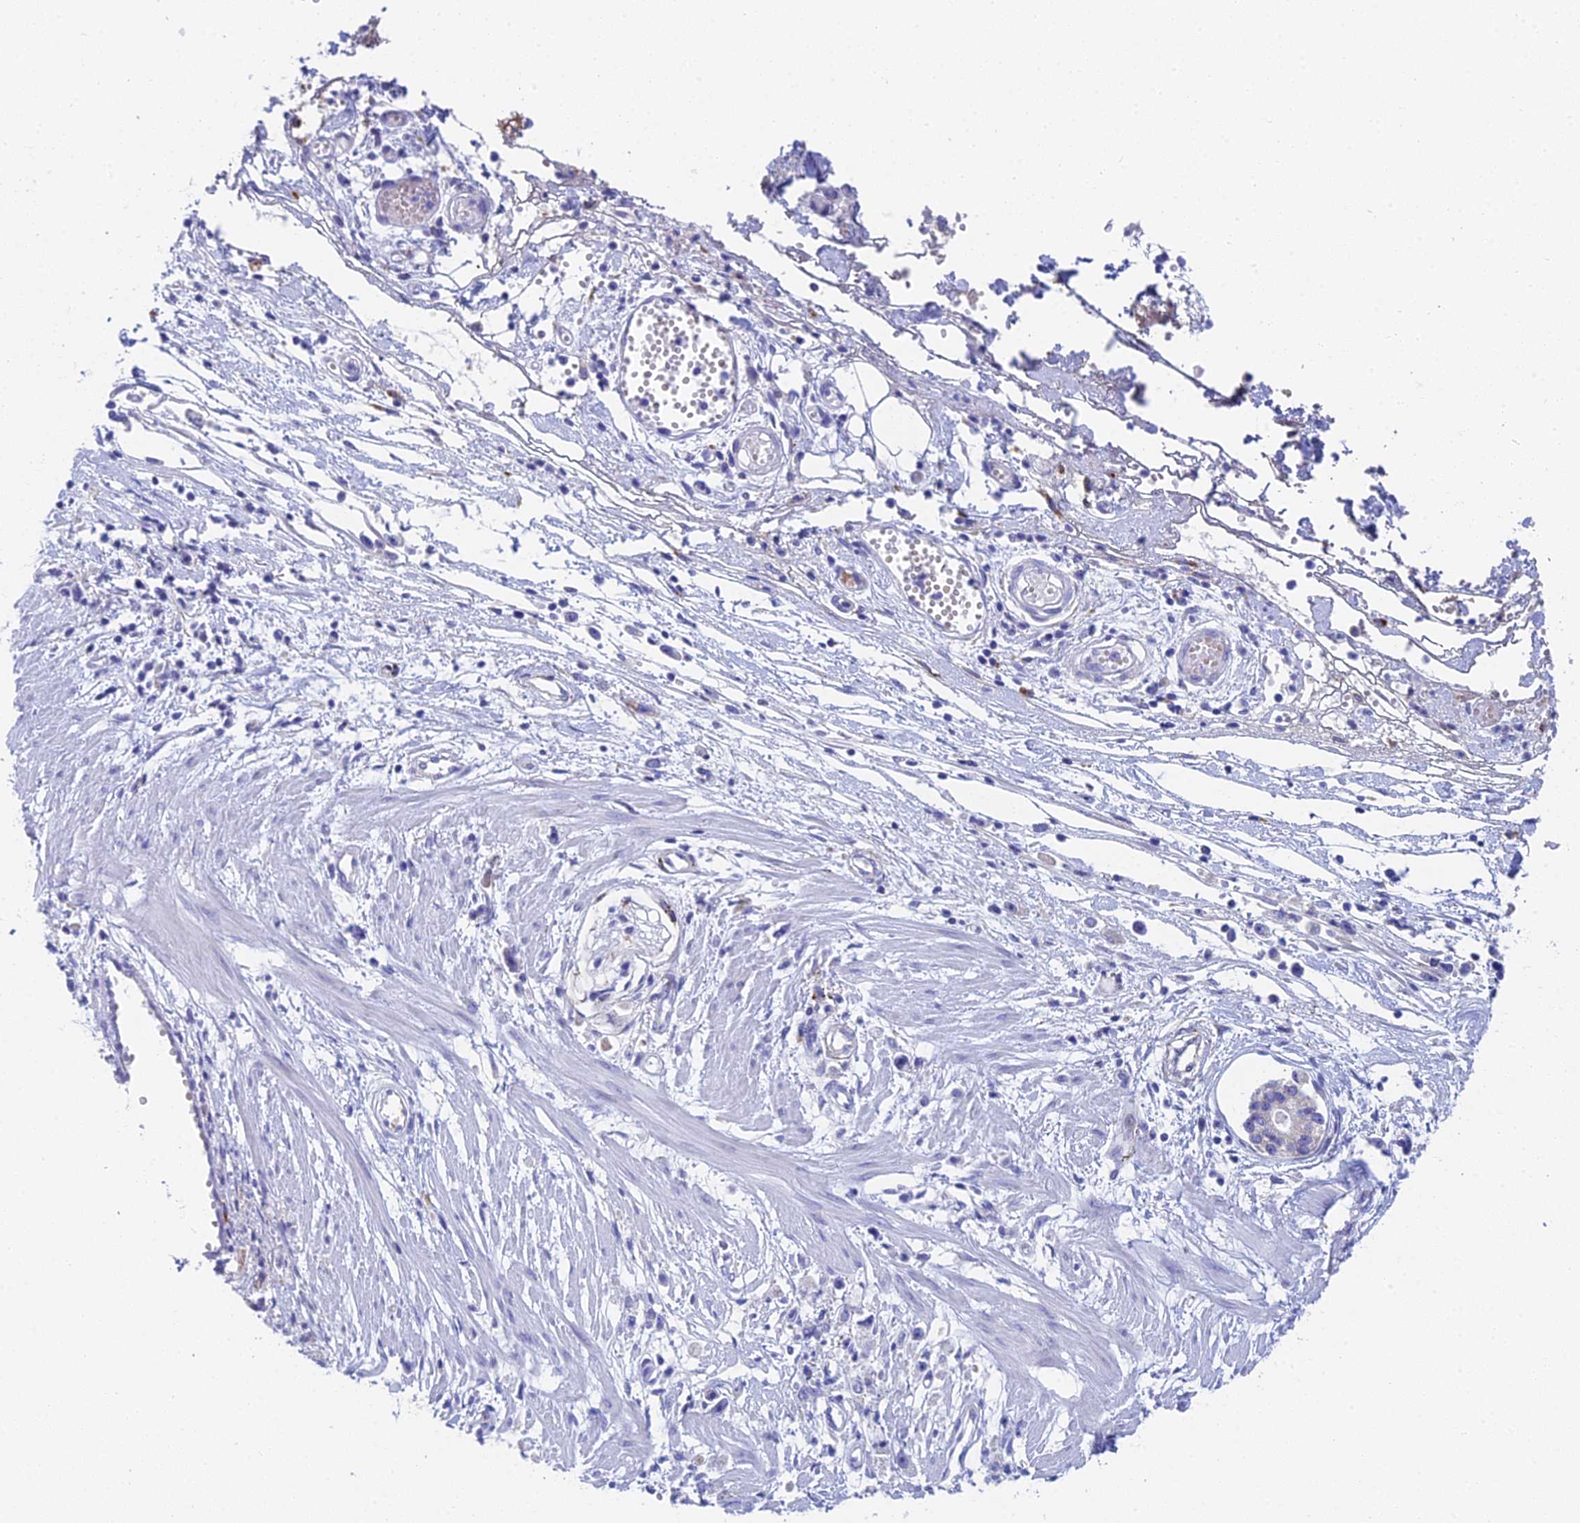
{"staining": {"intensity": "negative", "quantity": "none", "location": "none"}, "tissue": "stomach cancer", "cell_type": "Tumor cells", "image_type": "cancer", "snomed": [{"axis": "morphology", "description": "Adenocarcinoma, NOS"}, {"axis": "topography", "description": "Stomach"}], "caption": "Tumor cells are negative for brown protein staining in adenocarcinoma (stomach). The staining is performed using DAB (3,3'-diaminobenzidine) brown chromogen with nuclei counter-stained in using hematoxylin.", "gene": "ADAMTS13", "patient": {"sex": "female", "age": 59}}